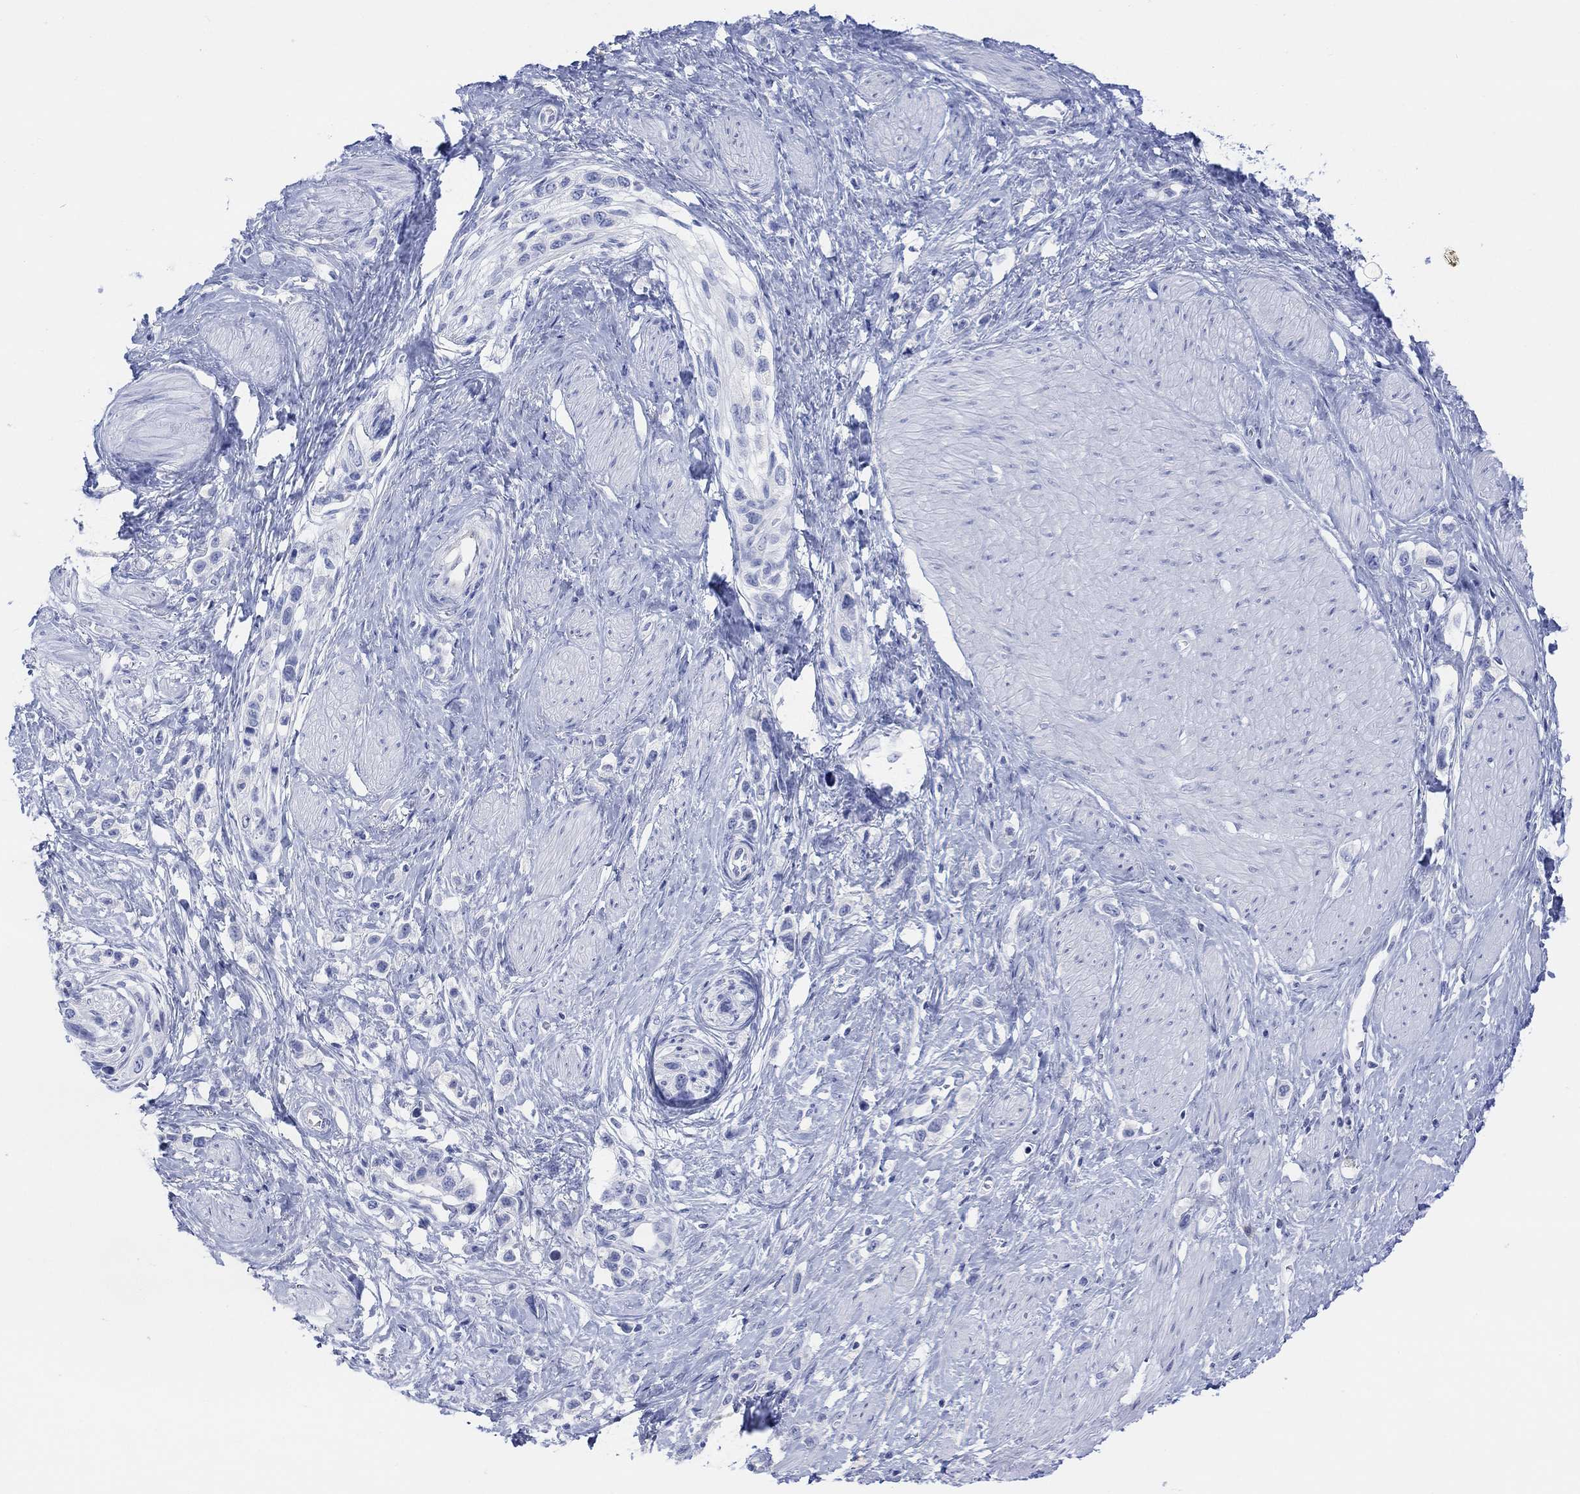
{"staining": {"intensity": "negative", "quantity": "none", "location": "none"}, "tissue": "stomach cancer", "cell_type": "Tumor cells", "image_type": "cancer", "snomed": [{"axis": "morphology", "description": "Normal tissue, NOS"}, {"axis": "morphology", "description": "Adenocarcinoma, NOS"}, {"axis": "morphology", "description": "Adenocarcinoma, High grade"}, {"axis": "topography", "description": "Stomach, upper"}, {"axis": "topography", "description": "Stomach"}], "caption": "Tumor cells show no significant protein expression in high-grade adenocarcinoma (stomach). Nuclei are stained in blue.", "gene": "GNG13", "patient": {"sex": "female", "age": 65}}